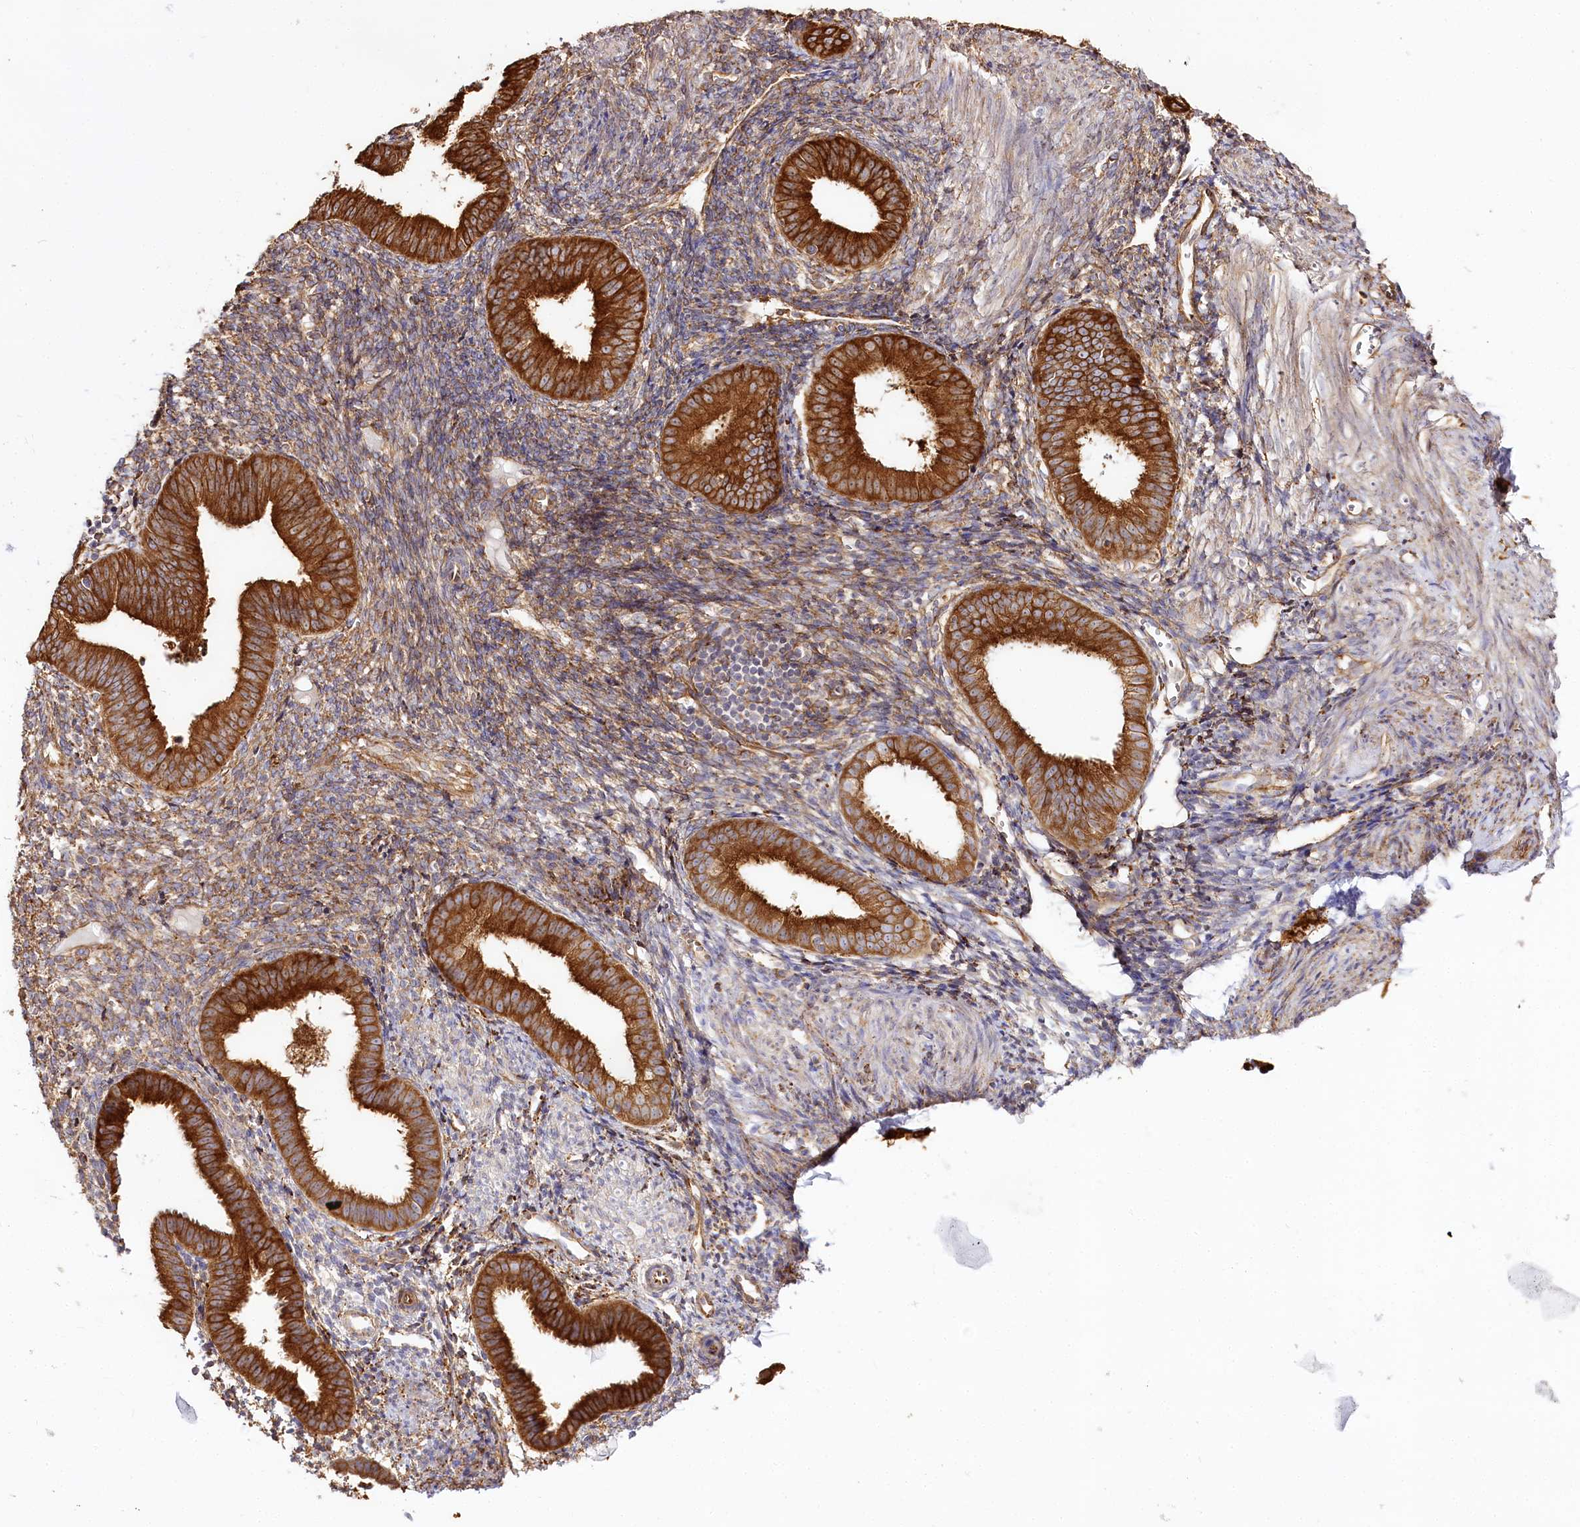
{"staining": {"intensity": "moderate", "quantity": ">75%", "location": "cytoplasmic/membranous"}, "tissue": "endometrium", "cell_type": "Cells in endometrial stroma", "image_type": "normal", "snomed": [{"axis": "morphology", "description": "Normal tissue, NOS"}, {"axis": "topography", "description": "Uterus"}, {"axis": "topography", "description": "Endometrium"}], "caption": "Brown immunohistochemical staining in unremarkable human endometrium exhibits moderate cytoplasmic/membranous positivity in approximately >75% of cells in endometrial stroma.", "gene": "CNPY2", "patient": {"sex": "female", "age": 48}}